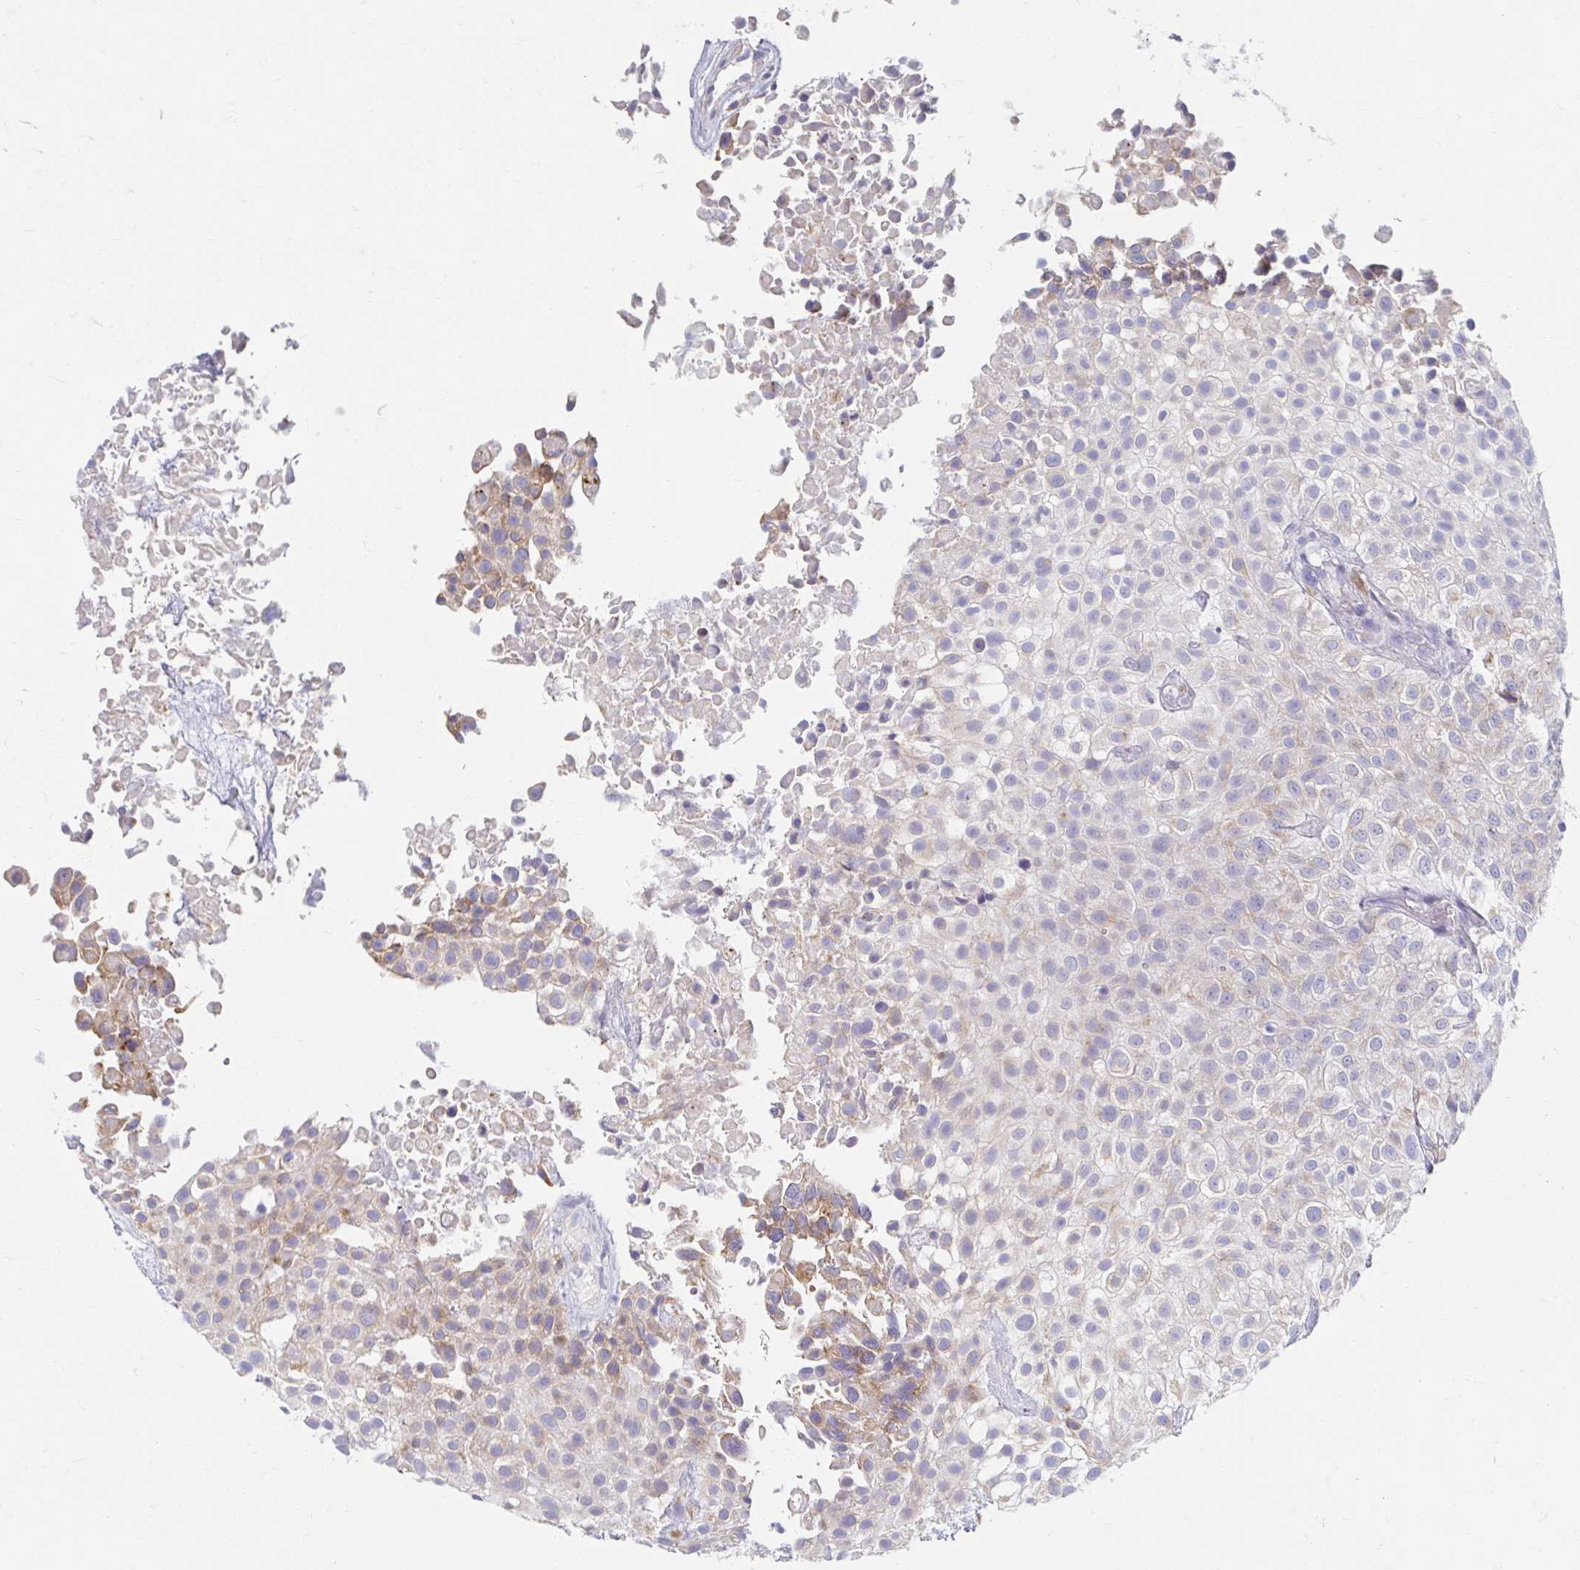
{"staining": {"intensity": "moderate", "quantity": "25%-75%", "location": "cytoplasmic/membranous"}, "tissue": "urothelial cancer", "cell_type": "Tumor cells", "image_type": "cancer", "snomed": [{"axis": "morphology", "description": "Urothelial carcinoma, High grade"}, {"axis": "topography", "description": "Urinary bladder"}], "caption": "High-power microscopy captured an immunohistochemistry image of urothelial carcinoma (high-grade), revealing moderate cytoplasmic/membranous expression in approximately 25%-75% of tumor cells. The staining was performed using DAB to visualize the protein expression in brown, while the nuclei were stained in blue with hematoxylin (Magnification: 20x).", "gene": "MYLK2", "patient": {"sex": "male", "age": 56}}